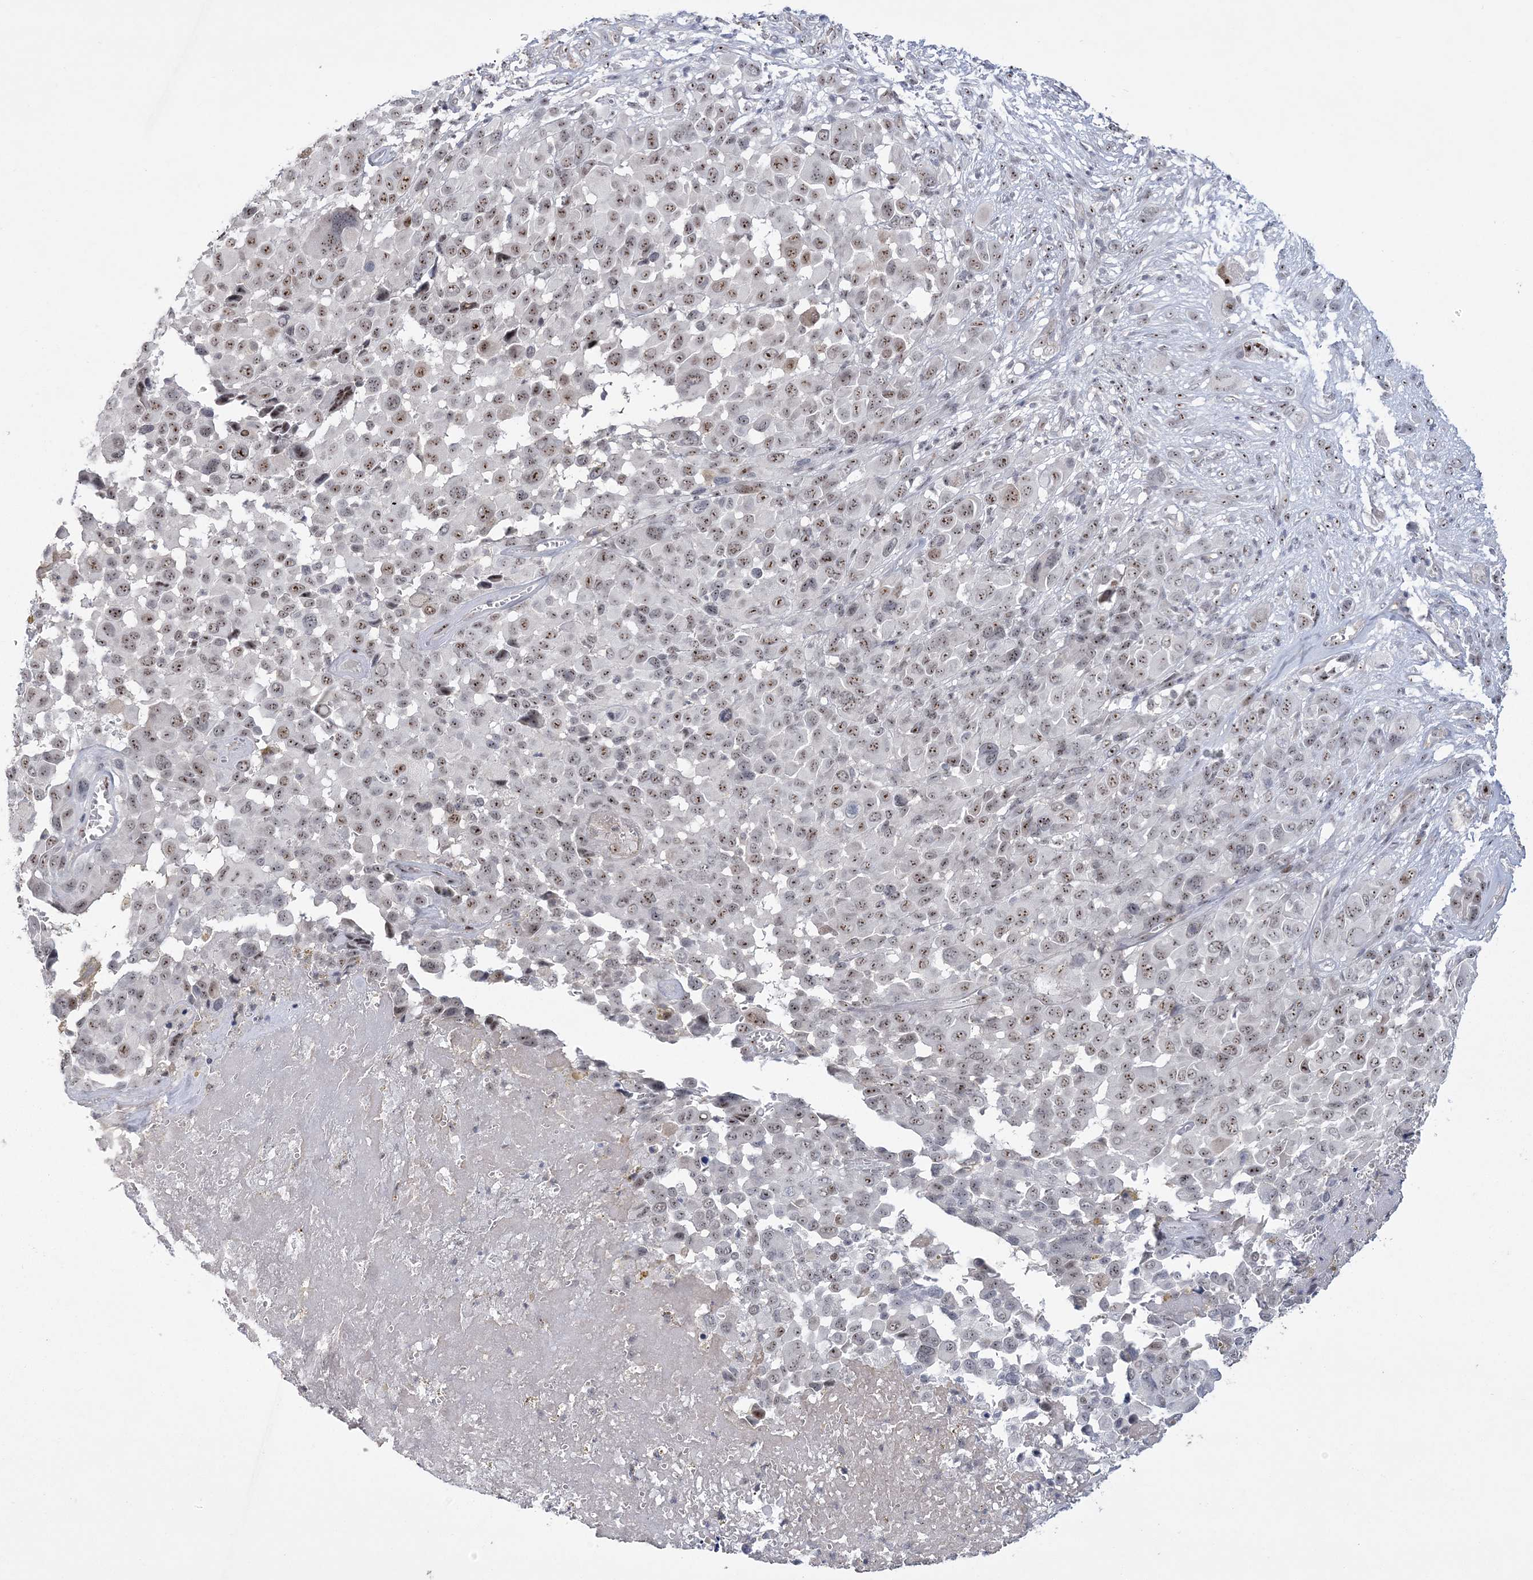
{"staining": {"intensity": "moderate", "quantity": "<25%", "location": "nuclear"}, "tissue": "melanoma", "cell_type": "Tumor cells", "image_type": "cancer", "snomed": [{"axis": "morphology", "description": "Malignant melanoma, NOS"}, {"axis": "topography", "description": "Skin of trunk"}], "caption": "High-magnification brightfield microscopy of malignant melanoma stained with DAB (3,3'-diaminobenzidine) (brown) and counterstained with hematoxylin (blue). tumor cells exhibit moderate nuclear expression is identified in approximately<25% of cells. (DAB IHC, brown staining for protein, blue staining for nuclei).", "gene": "HOMEZ", "patient": {"sex": "male", "age": 71}}